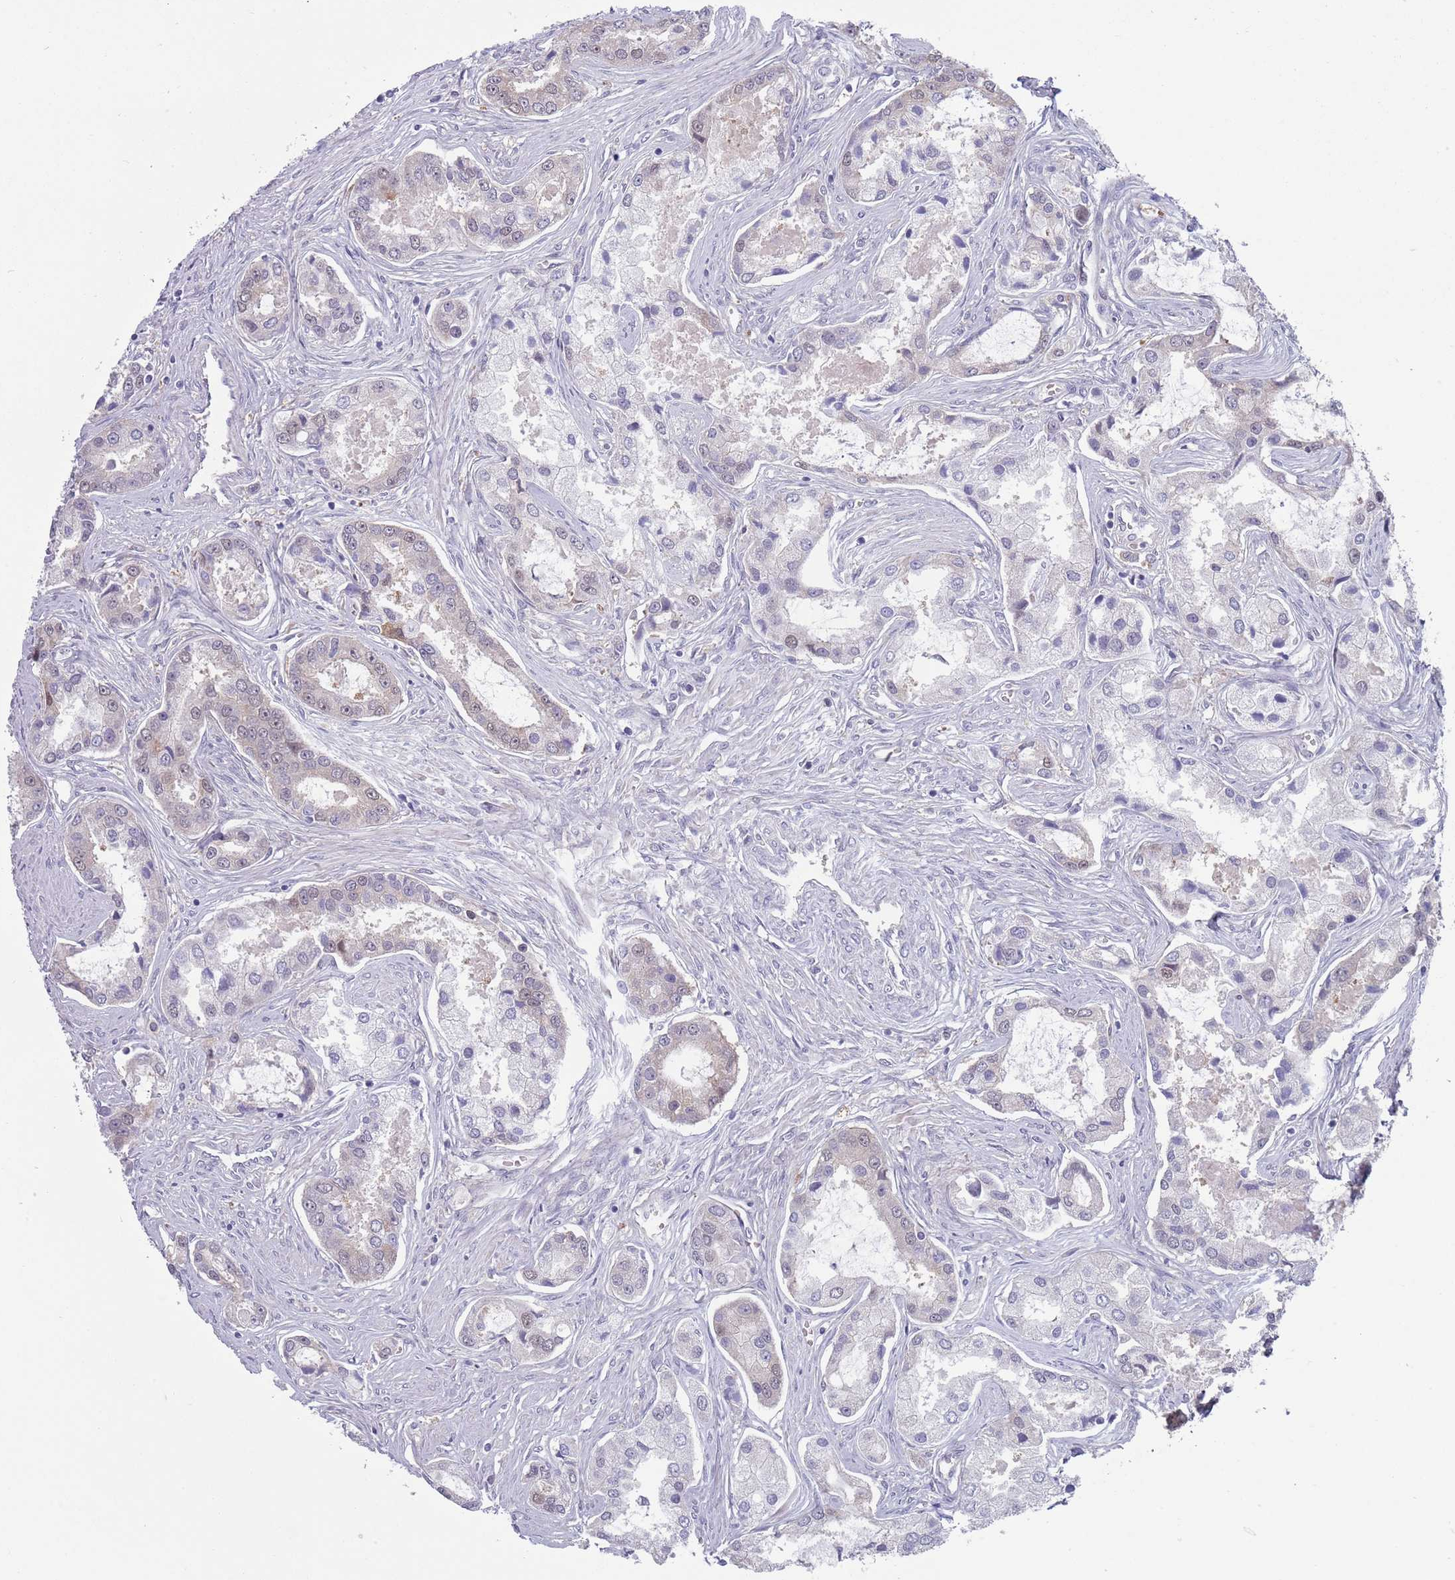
{"staining": {"intensity": "weak", "quantity": "<25%", "location": "nuclear"}, "tissue": "prostate cancer", "cell_type": "Tumor cells", "image_type": "cancer", "snomed": [{"axis": "morphology", "description": "Adenocarcinoma, Low grade"}, {"axis": "topography", "description": "Prostate"}], "caption": "Immunohistochemistry (IHC) of low-grade adenocarcinoma (prostate) demonstrates no positivity in tumor cells.", "gene": "CLNS1A", "patient": {"sex": "male", "age": 68}}